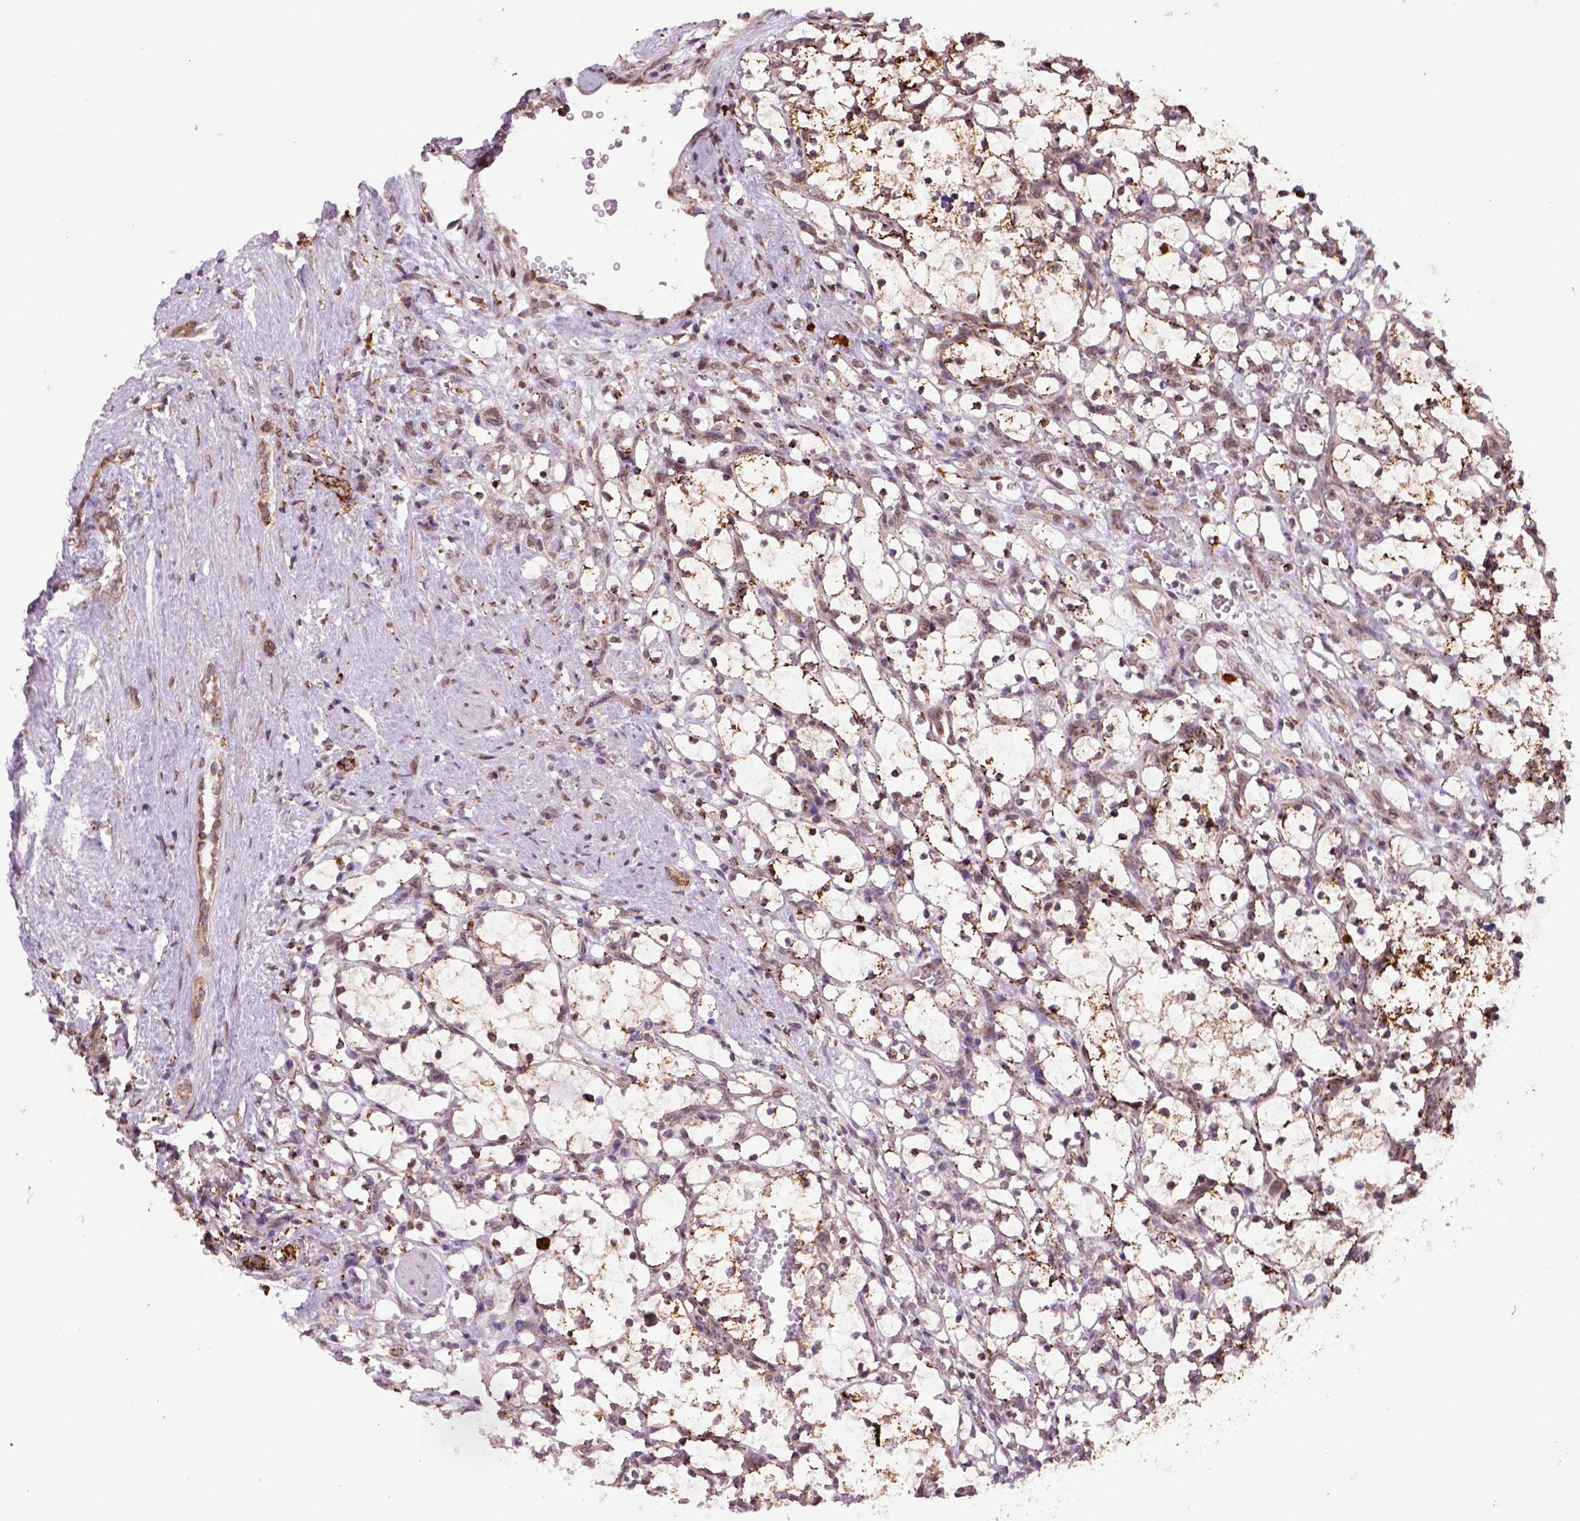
{"staining": {"intensity": "strong", "quantity": ">75%", "location": "cytoplasmic/membranous"}, "tissue": "renal cancer", "cell_type": "Tumor cells", "image_type": "cancer", "snomed": [{"axis": "morphology", "description": "Adenocarcinoma, NOS"}, {"axis": "topography", "description": "Kidney"}], "caption": "High-power microscopy captured an immunohistochemistry image of renal cancer, revealing strong cytoplasmic/membranous expression in approximately >75% of tumor cells. (DAB (3,3'-diaminobenzidine) IHC, brown staining for protein, blue staining for nuclei).", "gene": "FZD7", "patient": {"sex": "female", "age": 69}}